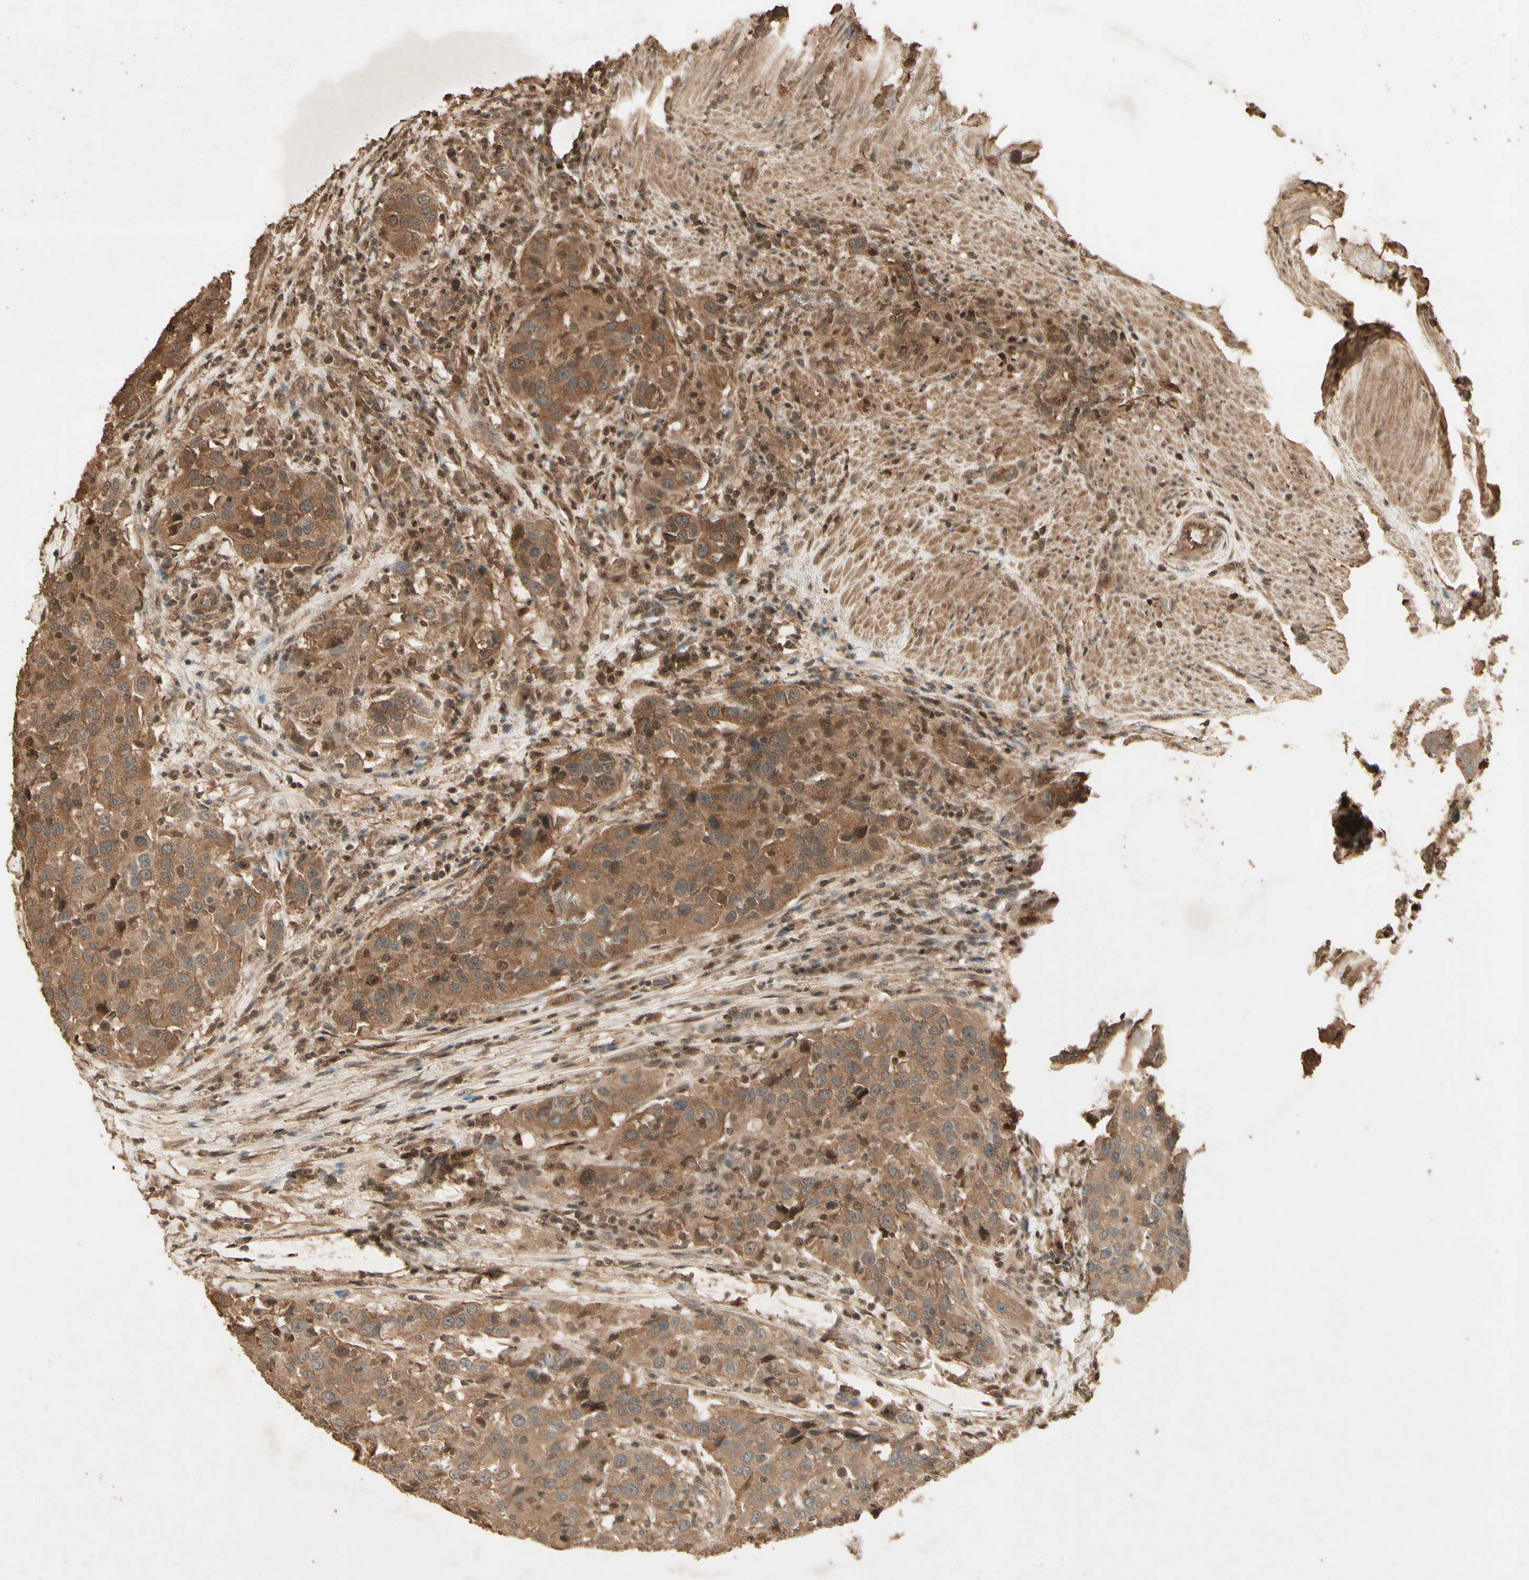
{"staining": {"intensity": "moderate", "quantity": ">75%", "location": "cytoplasmic/membranous,nuclear"}, "tissue": "urothelial cancer", "cell_type": "Tumor cells", "image_type": "cancer", "snomed": [{"axis": "morphology", "description": "Urothelial carcinoma, High grade"}, {"axis": "topography", "description": "Urinary bladder"}], "caption": "High-magnification brightfield microscopy of high-grade urothelial carcinoma stained with DAB (brown) and counterstained with hematoxylin (blue). tumor cells exhibit moderate cytoplasmic/membranous and nuclear positivity is identified in approximately>75% of cells.", "gene": "SMAD9", "patient": {"sex": "female", "age": 80}}